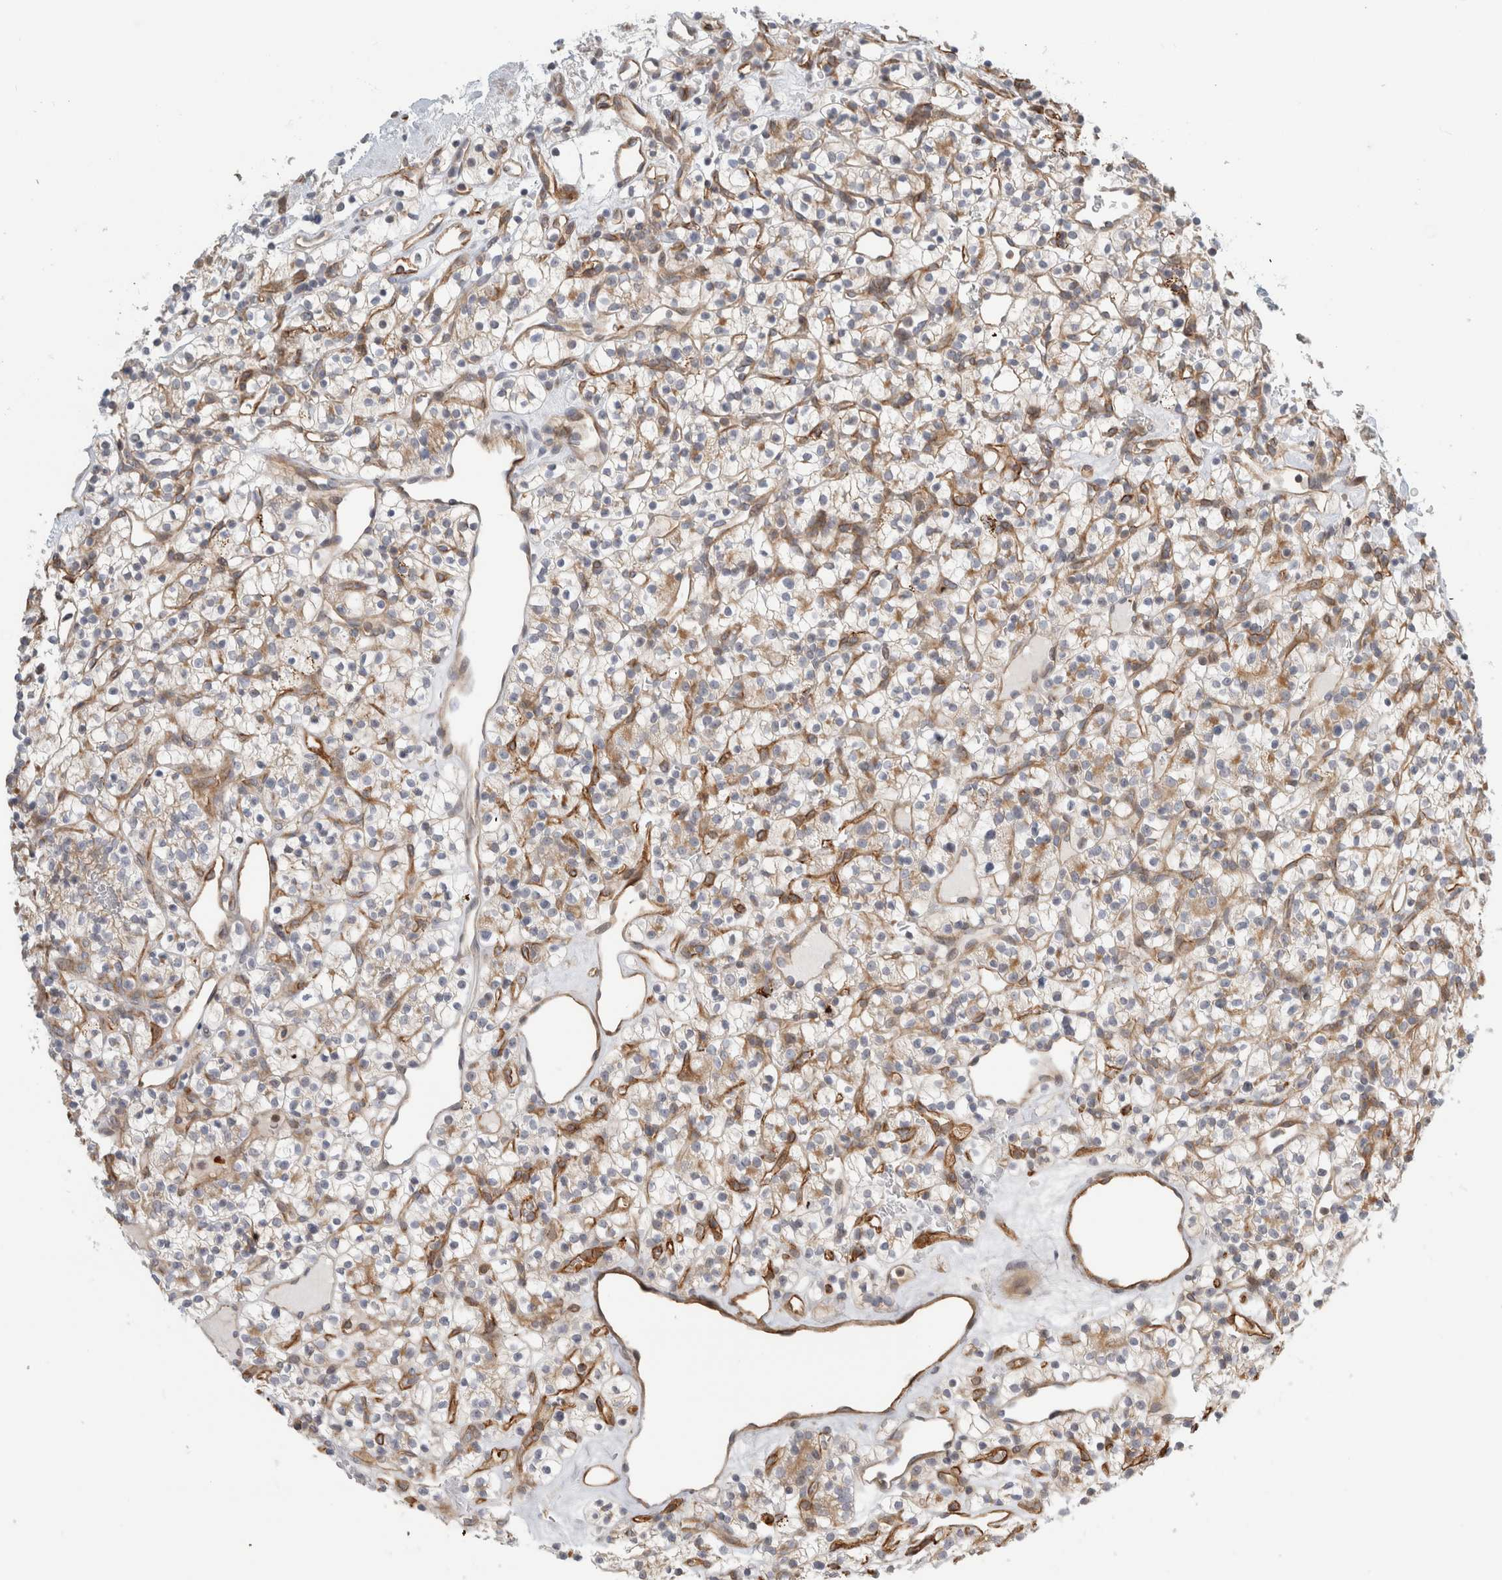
{"staining": {"intensity": "negative", "quantity": "none", "location": "none"}, "tissue": "renal cancer", "cell_type": "Tumor cells", "image_type": "cancer", "snomed": [{"axis": "morphology", "description": "Adenocarcinoma, NOS"}, {"axis": "topography", "description": "Kidney"}], "caption": "Human renal adenocarcinoma stained for a protein using immunohistochemistry displays no expression in tumor cells.", "gene": "KPNA5", "patient": {"sex": "female", "age": 57}}